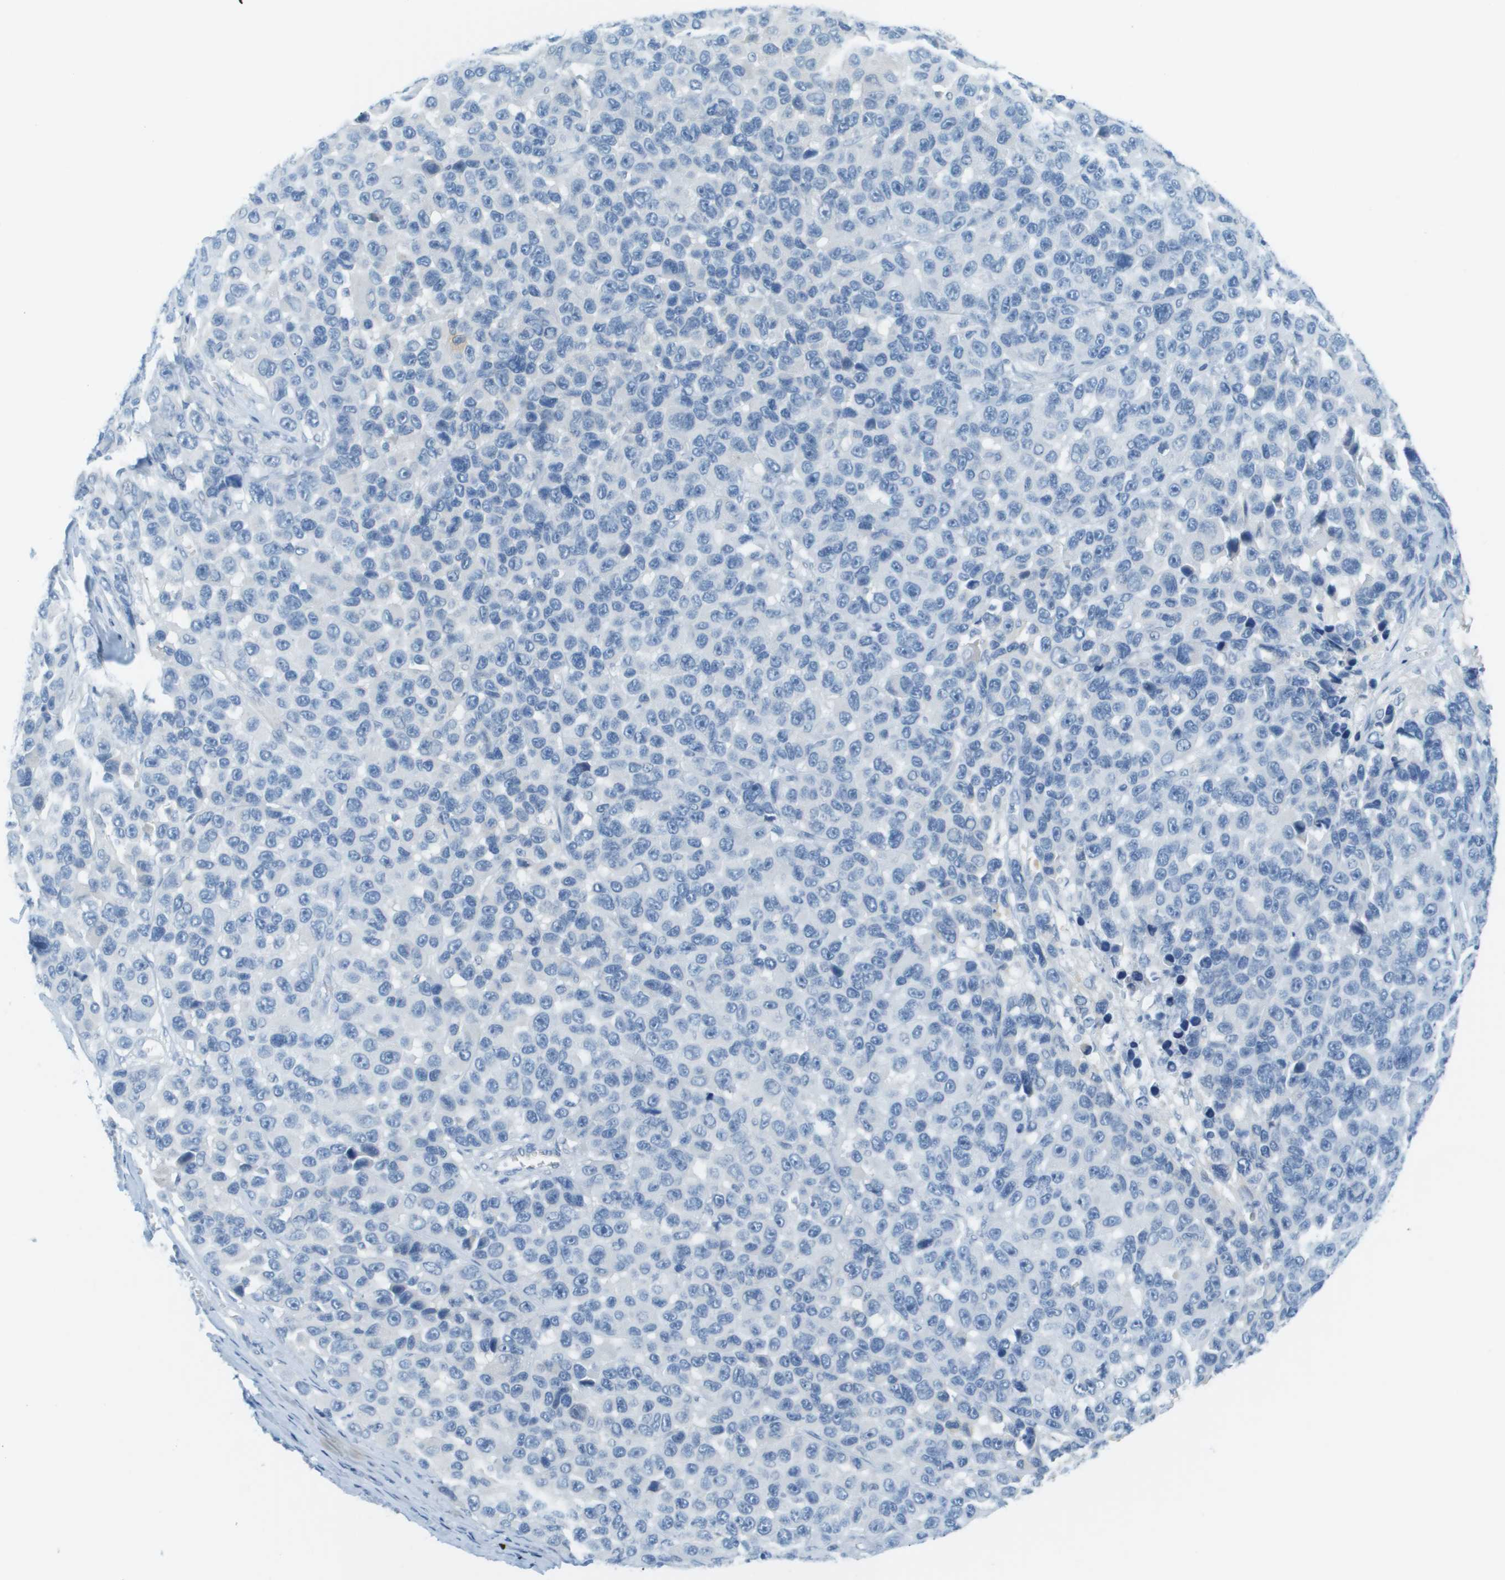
{"staining": {"intensity": "negative", "quantity": "none", "location": "none"}, "tissue": "melanoma", "cell_type": "Tumor cells", "image_type": "cancer", "snomed": [{"axis": "morphology", "description": "Malignant melanoma, NOS"}, {"axis": "topography", "description": "Skin"}], "caption": "This is an immunohistochemistry photomicrograph of melanoma. There is no positivity in tumor cells.", "gene": "CDHR2", "patient": {"sex": "male", "age": 53}}